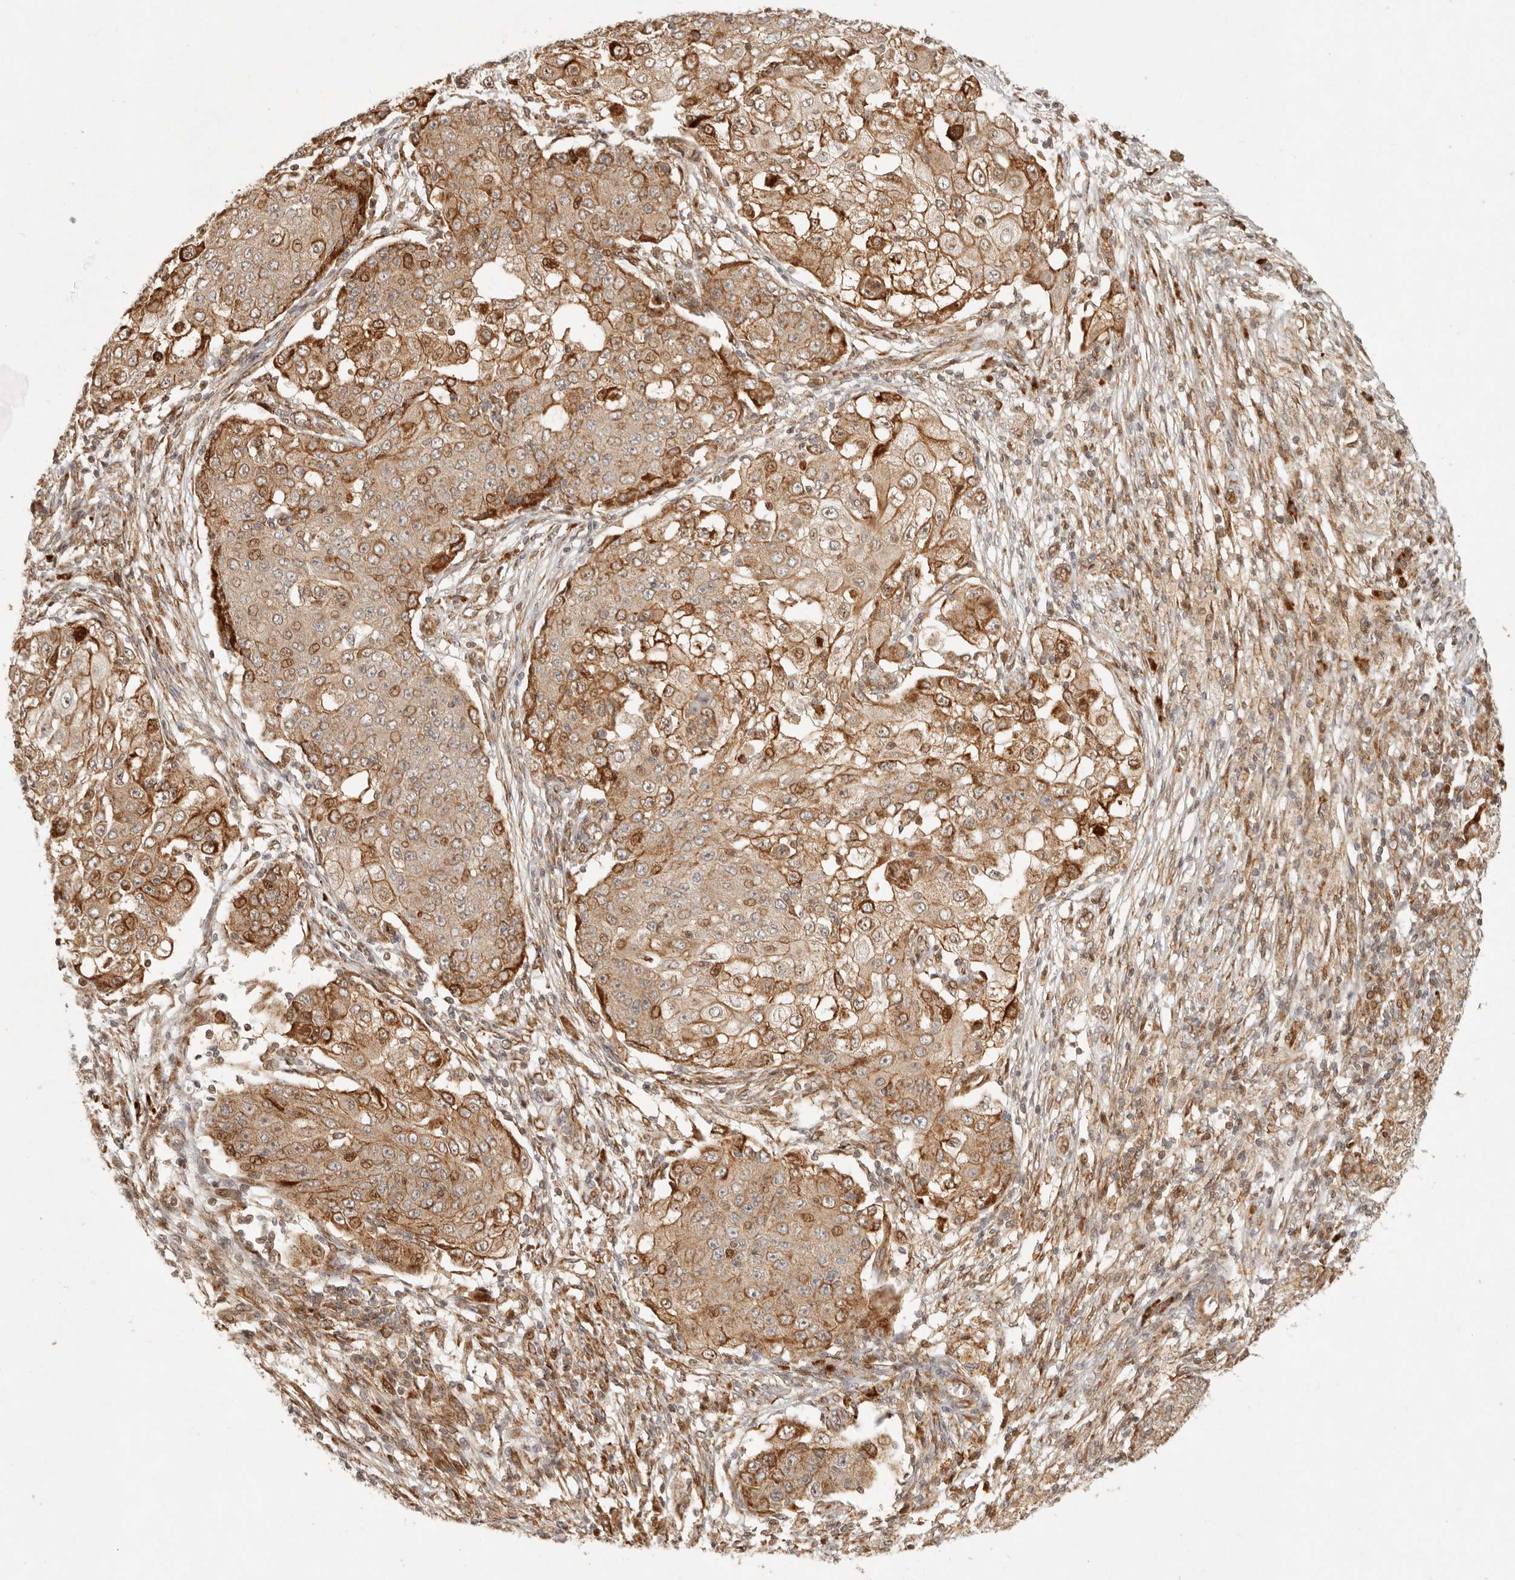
{"staining": {"intensity": "moderate", "quantity": ">75%", "location": "cytoplasmic/membranous,nuclear"}, "tissue": "ovarian cancer", "cell_type": "Tumor cells", "image_type": "cancer", "snomed": [{"axis": "morphology", "description": "Carcinoma, endometroid"}, {"axis": "topography", "description": "Ovary"}], "caption": "Immunohistochemical staining of human endometroid carcinoma (ovarian) shows moderate cytoplasmic/membranous and nuclear protein staining in about >75% of tumor cells.", "gene": "KLHL38", "patient": {"sex": "female", "age": 42}}